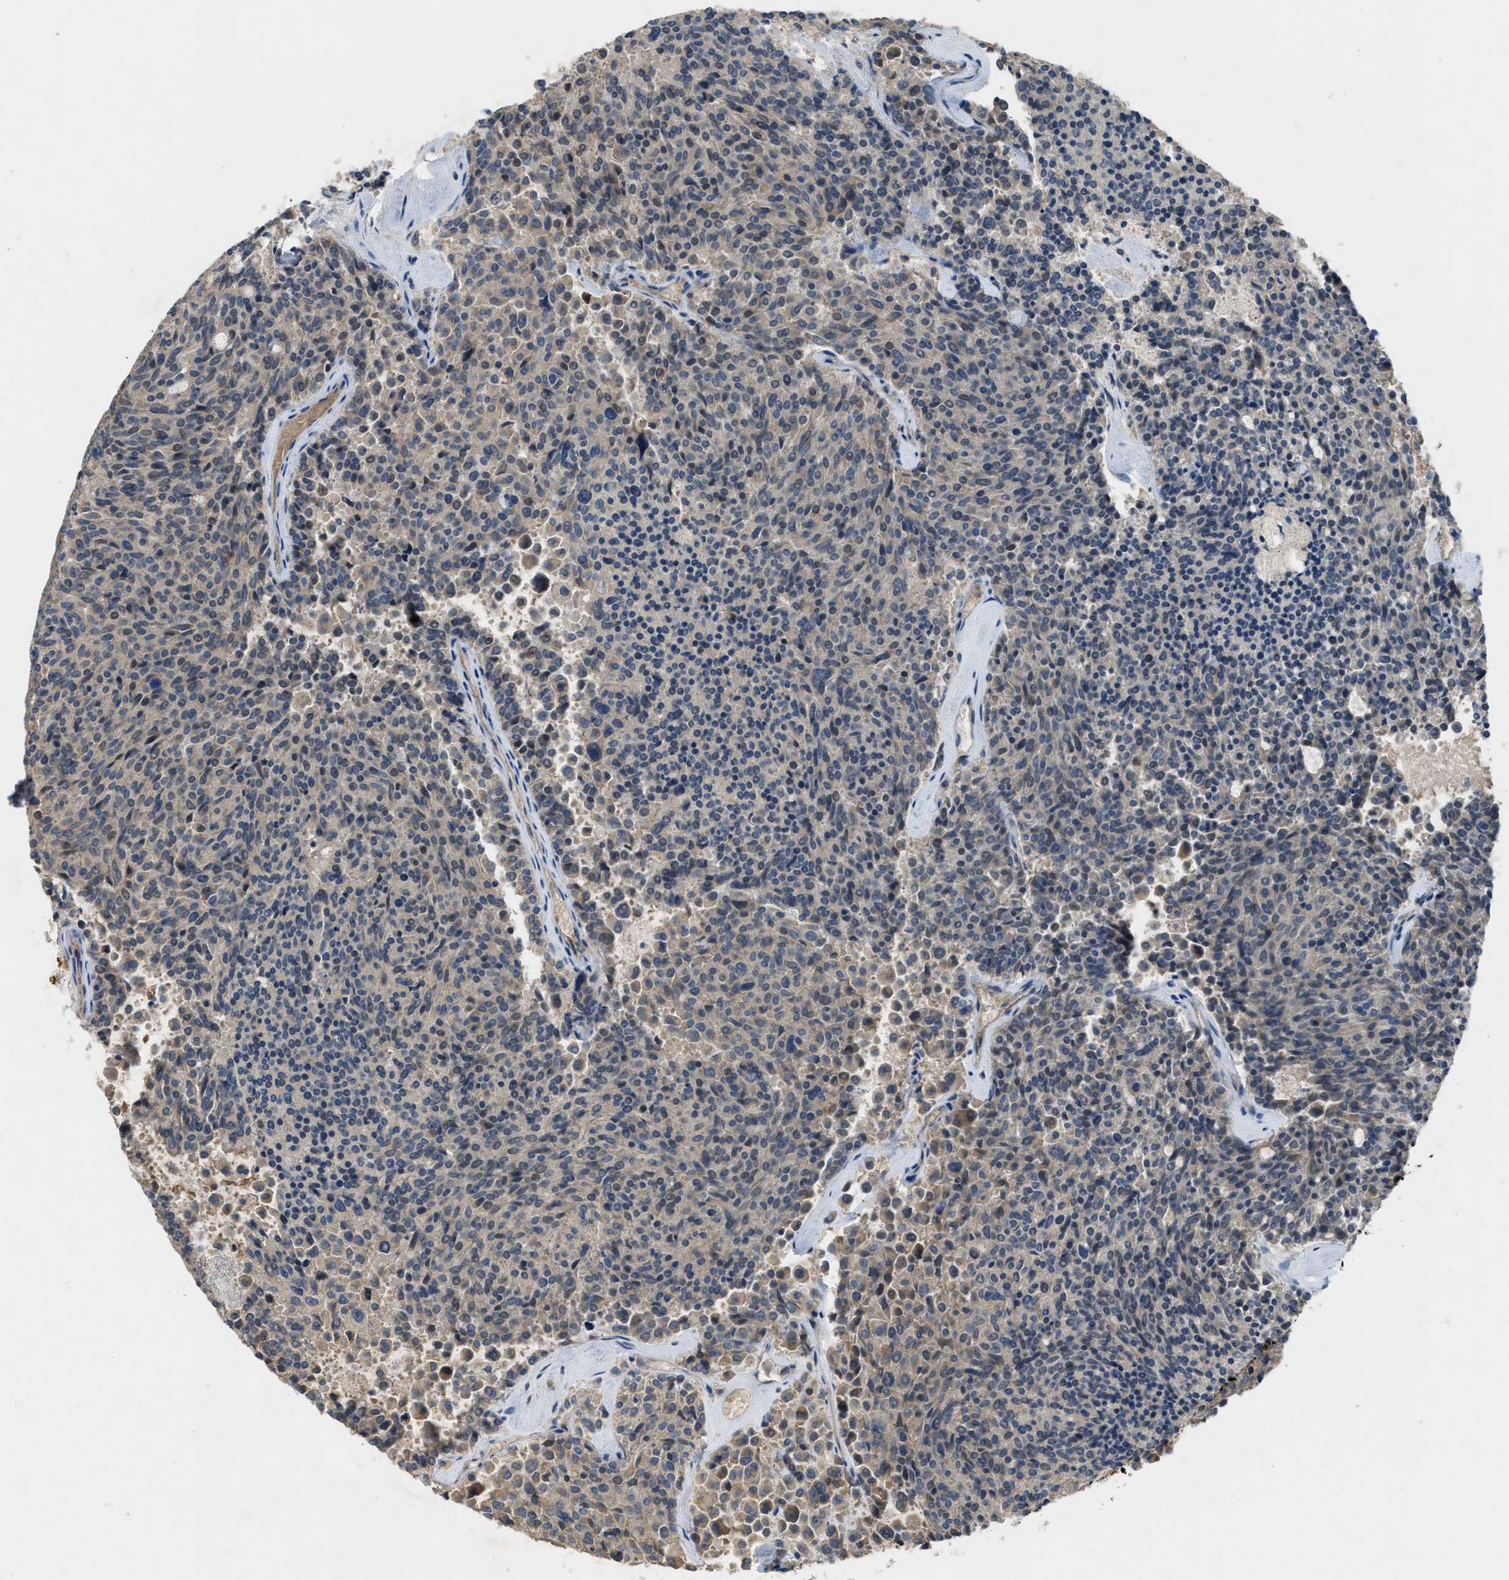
{"staining": {"intensity": "negative", "quantity": "none", "location": "none"}, "tissue": "carcinoid", "cell_type": "Tumor cells", "image_type": "cancer", "snomed": [{"axis": "morphology", "description": "Carcinoid, malignant, NOS"}, {"axis": "topography", "description": "Pancreas"}], "caption": "Tumor cells are negative for brown protein staining in malignant carcinoid.", "gene": "PPP3CA", "patient": {"sex": "female", "age": 54}}